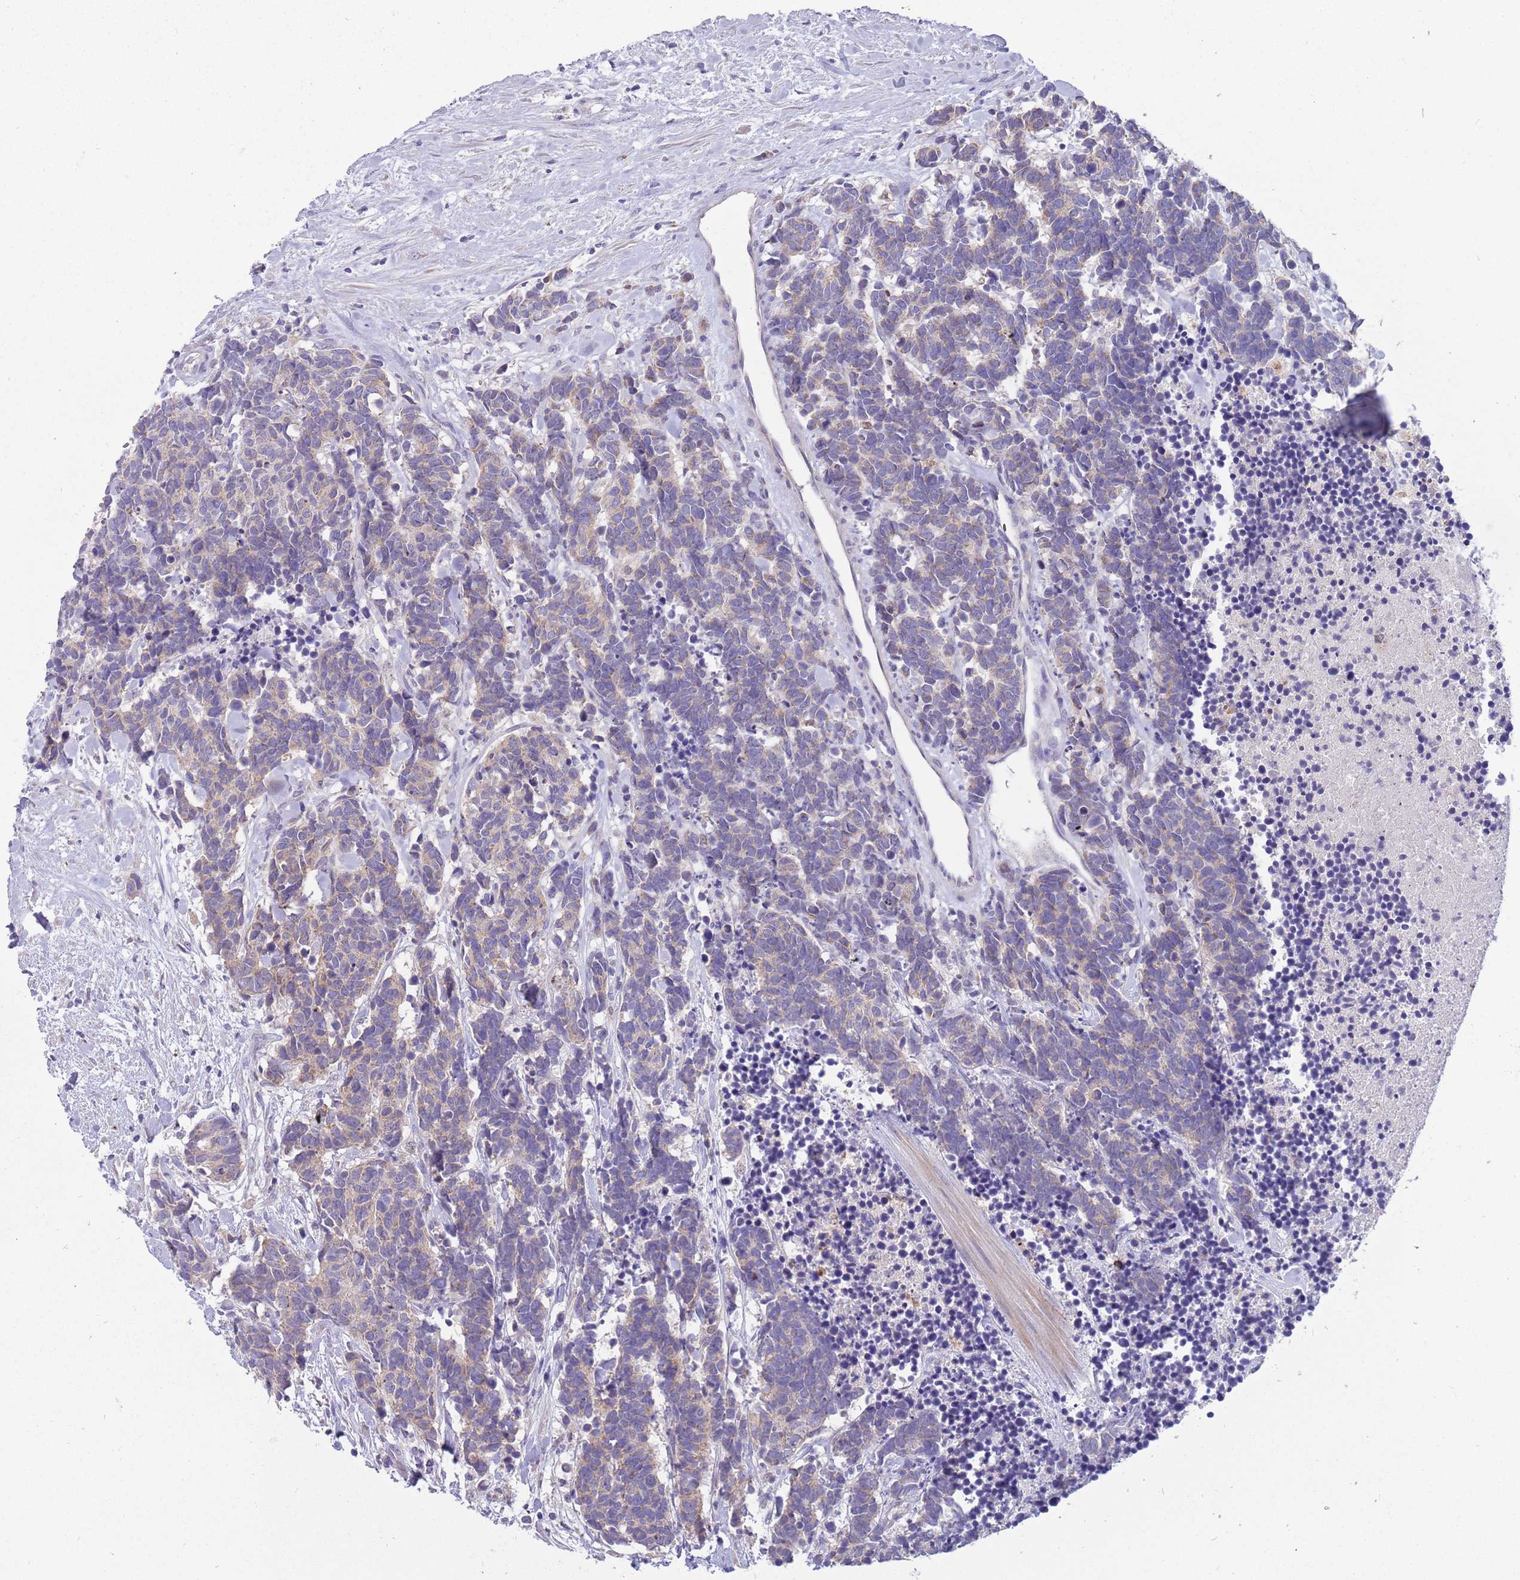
{"staining": {"intensity": "weak", "quantity": "<25%", "location": "cytoplasmic/membranous"}, "tissue": "carcinoid", "cell_type": "Tumor cells", "image_type": "cancer", "snomed": [{"axis": "morphology", "description": "Carcinoma, NOS"}, {"axis": "morphology", "description": "Carcinoid, malignant, NOS"}, {"axis": "topography", "description": "Prostate"}], "caption": "This is a image of immunohistochemistry staining of carcinoid, which shows no staining in tumor cells.", "gene": "DDHD1", "patient": {"sex": "male", "age": 57}}